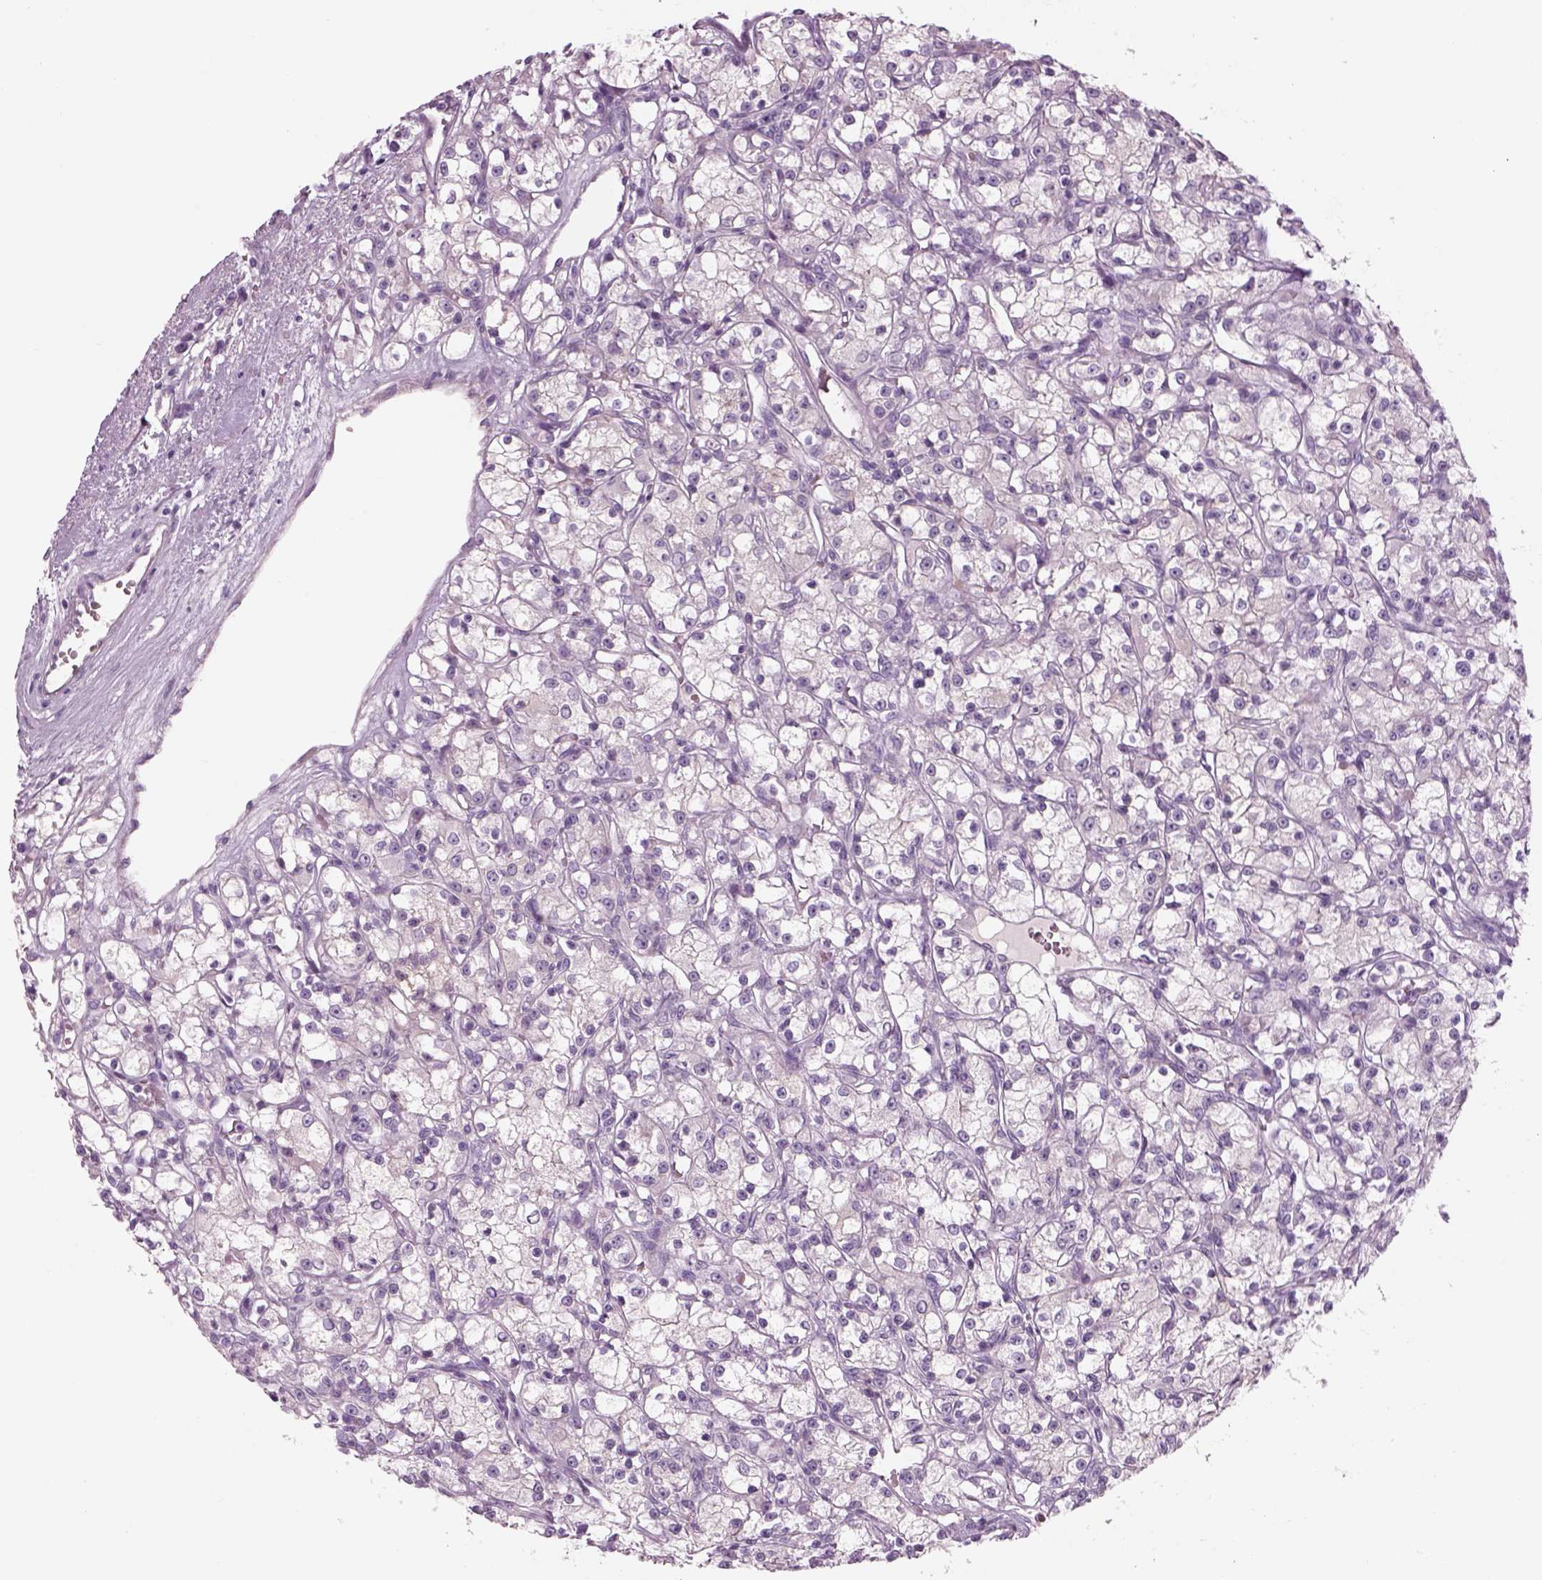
{"staining": {"intensity": "negative", "quantity": "none", "location": "none"}, "tissue": "renal cancer", "cell_type": "Tumor cells", "image_type": "cancer", "snomed": [{"axis": "morphology", "description": "Adenocarcinoma, NOS"}, {"axis": "topography", "description": "Kidney"}], "caption": "Tumor cells are negative for brown protein staining in renal cancer (adenocarcinoma).", "gene": "GAS2L2", "patient": {"sex": "female", "age": 59}}